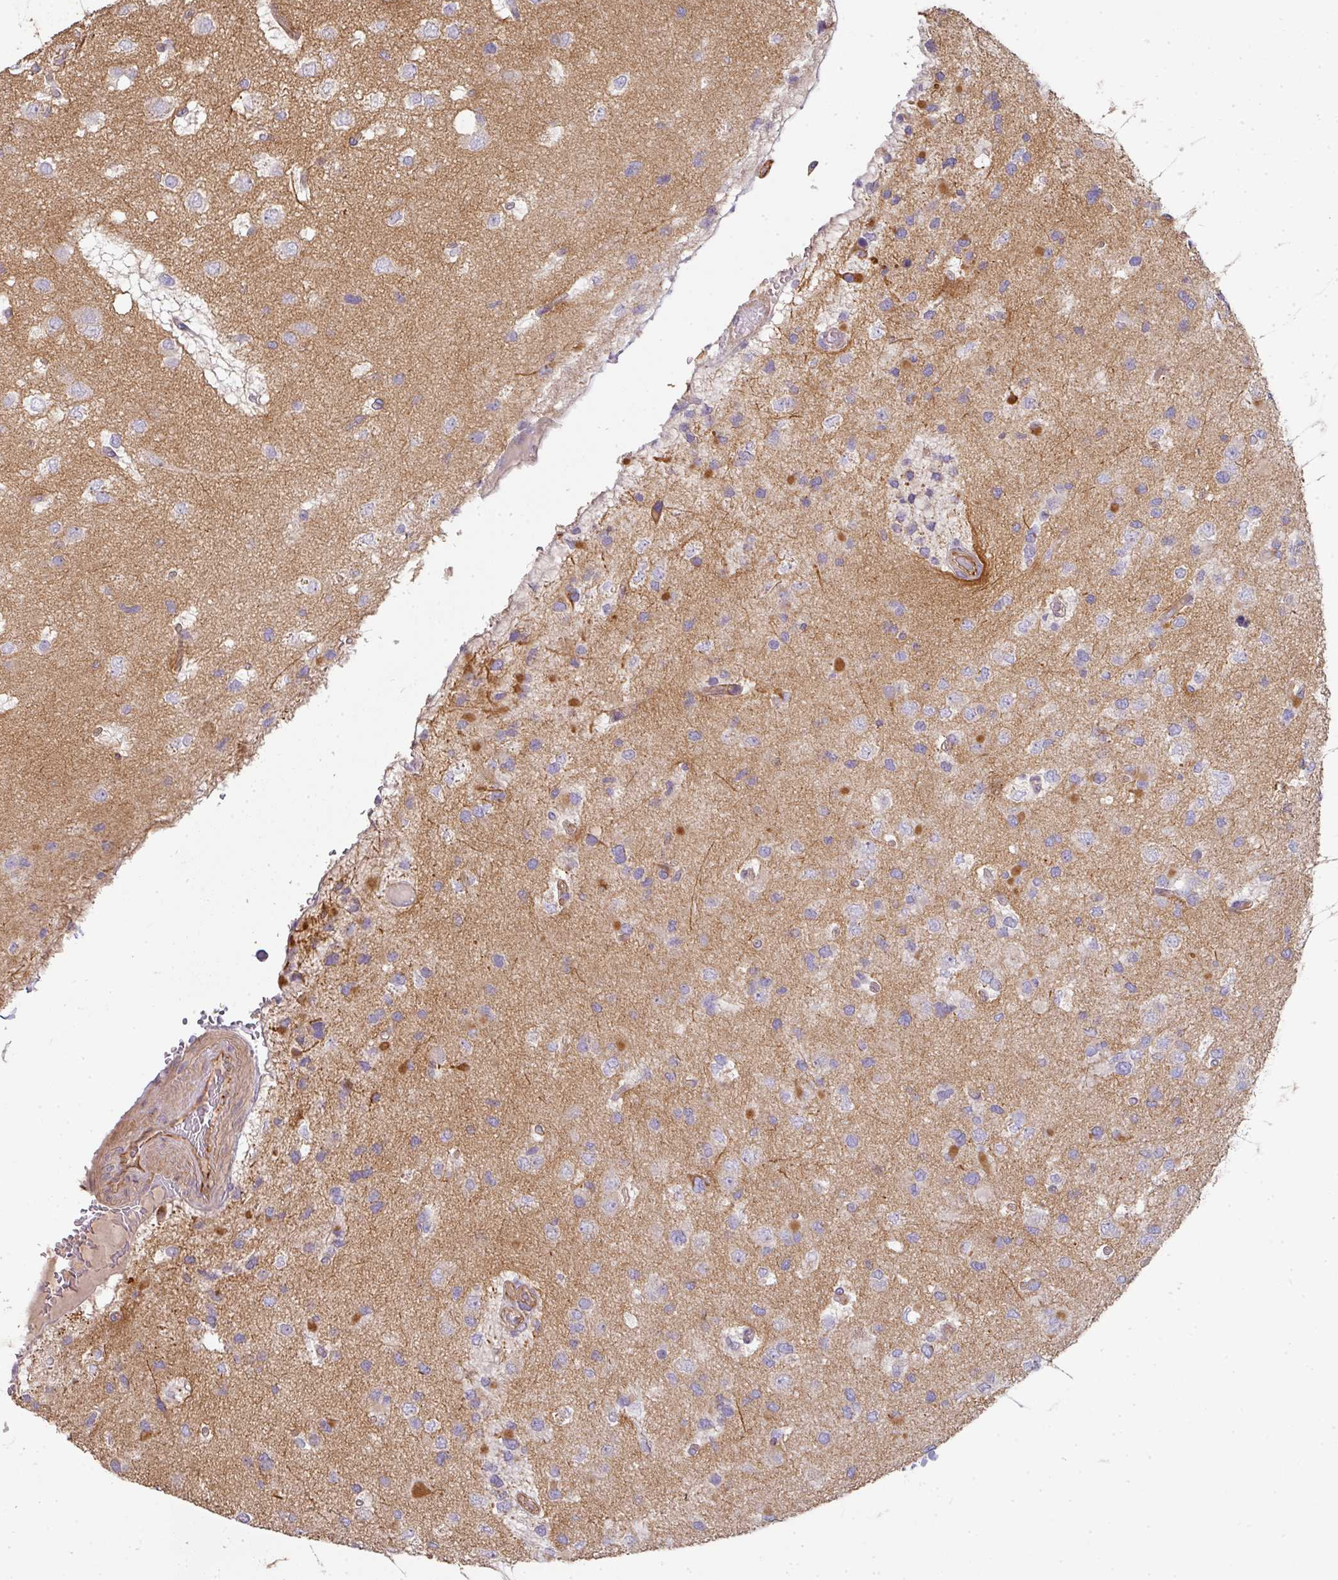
{"staining": {"intensity": "negative", "quantity": "none", "location": "none"}, "tissue": "glioma", "cell_type": "Tumor cells", "image_type": "cancer", "snomed": [{"axis": "morphology", "description": "Glioma, malignant, High grade"}, {"axis": "topography", "description": "Brain"}], "caption": "Immunohistochemistry of human glioma demonstrates no expression in tumor cells.", "gene": "PCDH1", "patient": {"sex": "male", "age": 53}}